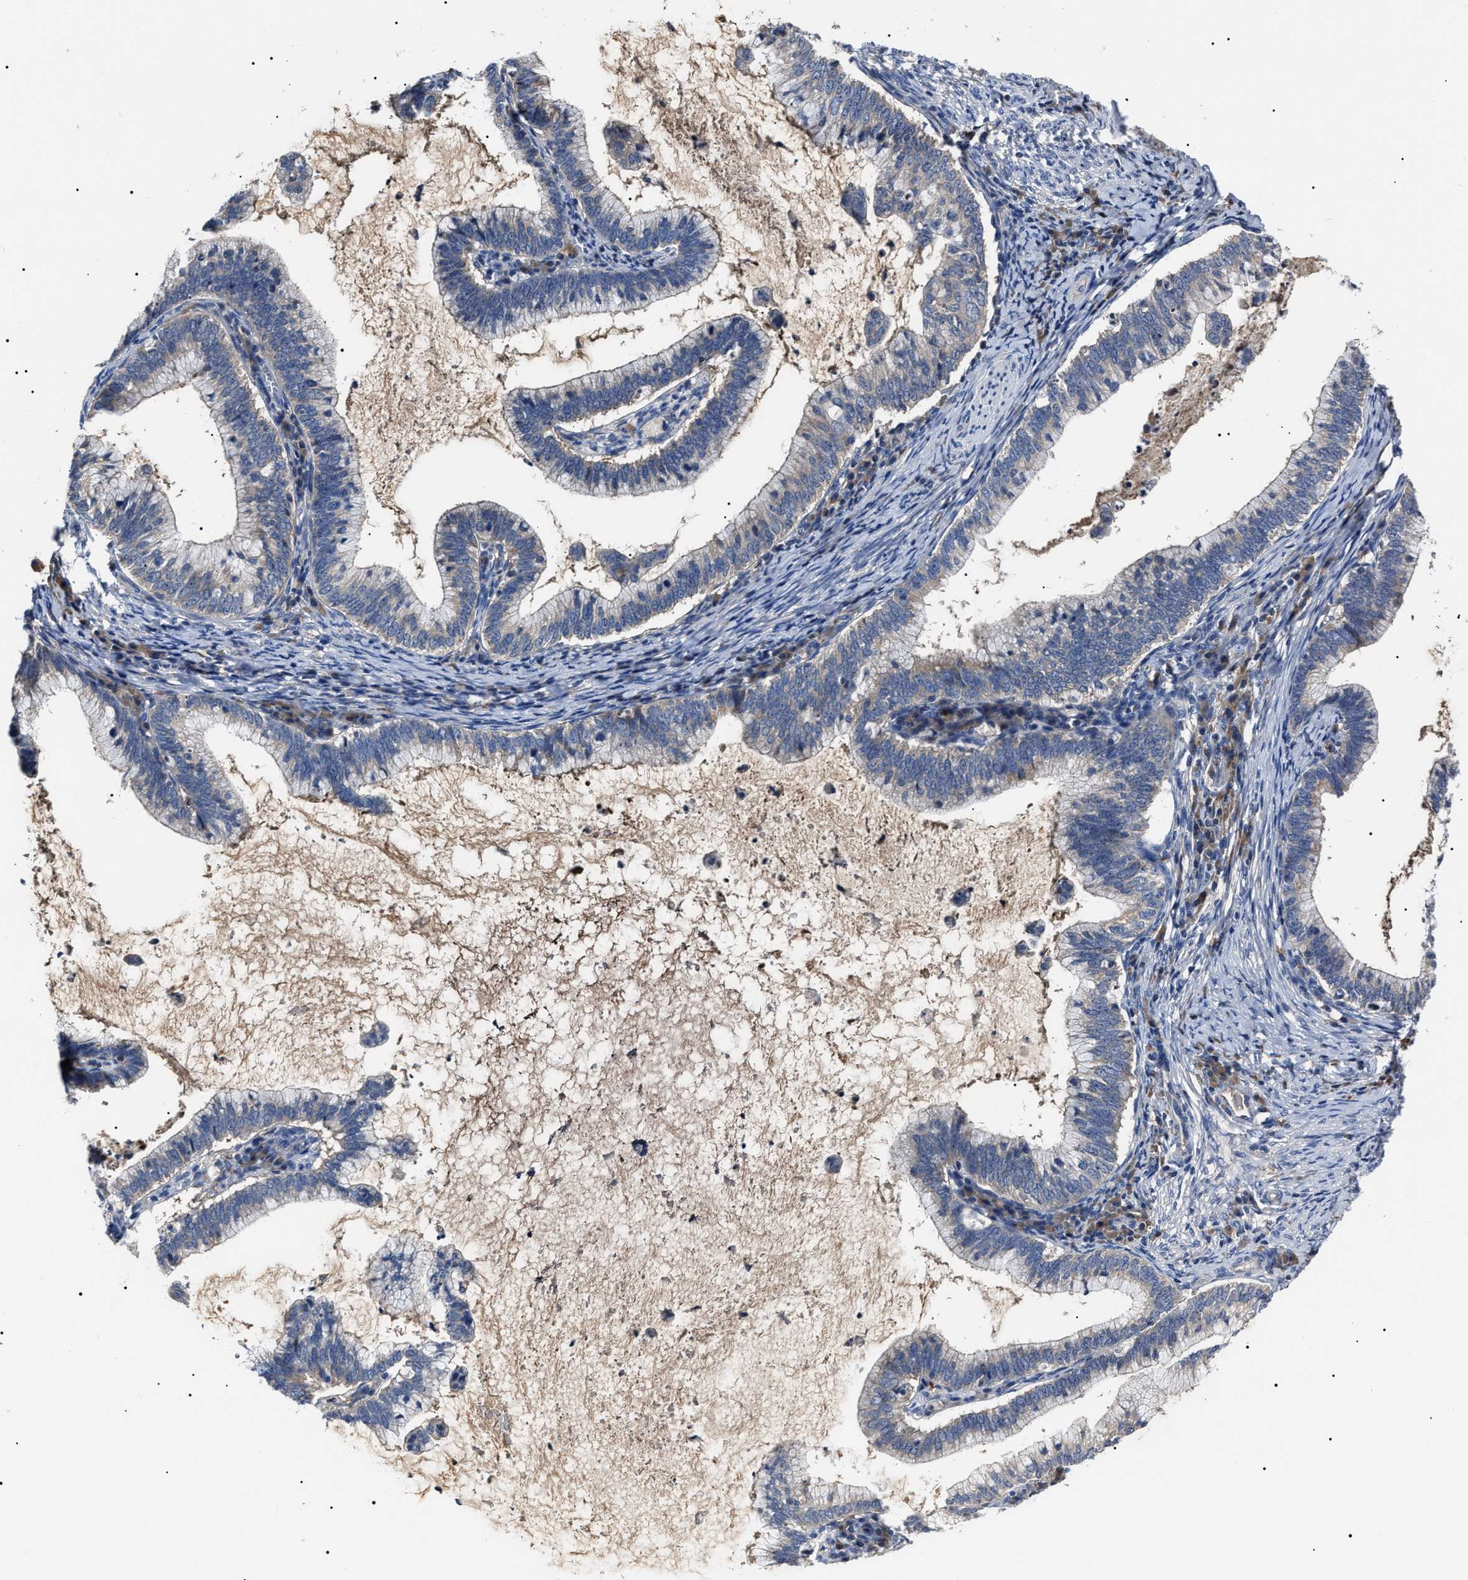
{"staining": {"intensity": "negative", "quantity": "none", "location": "none"}, "tissue": "cervical cancer", "cell_type": "Tumor cells", "image_type": "cancer", "snomed": [{"axis": "morphology", "description": "Adenocarcinoma, NOS"}, {"axis": "topography", "description": "Cervix"}], "caption": "This image is of cervical cancer (adenocarcinoma) stained with IHC to label a protein in brown with the nuclei are counter-stained blue. There is no positivity in tumor cells.", "gene": "IFT81", "patient": {"sex": "female", "age": 36}}